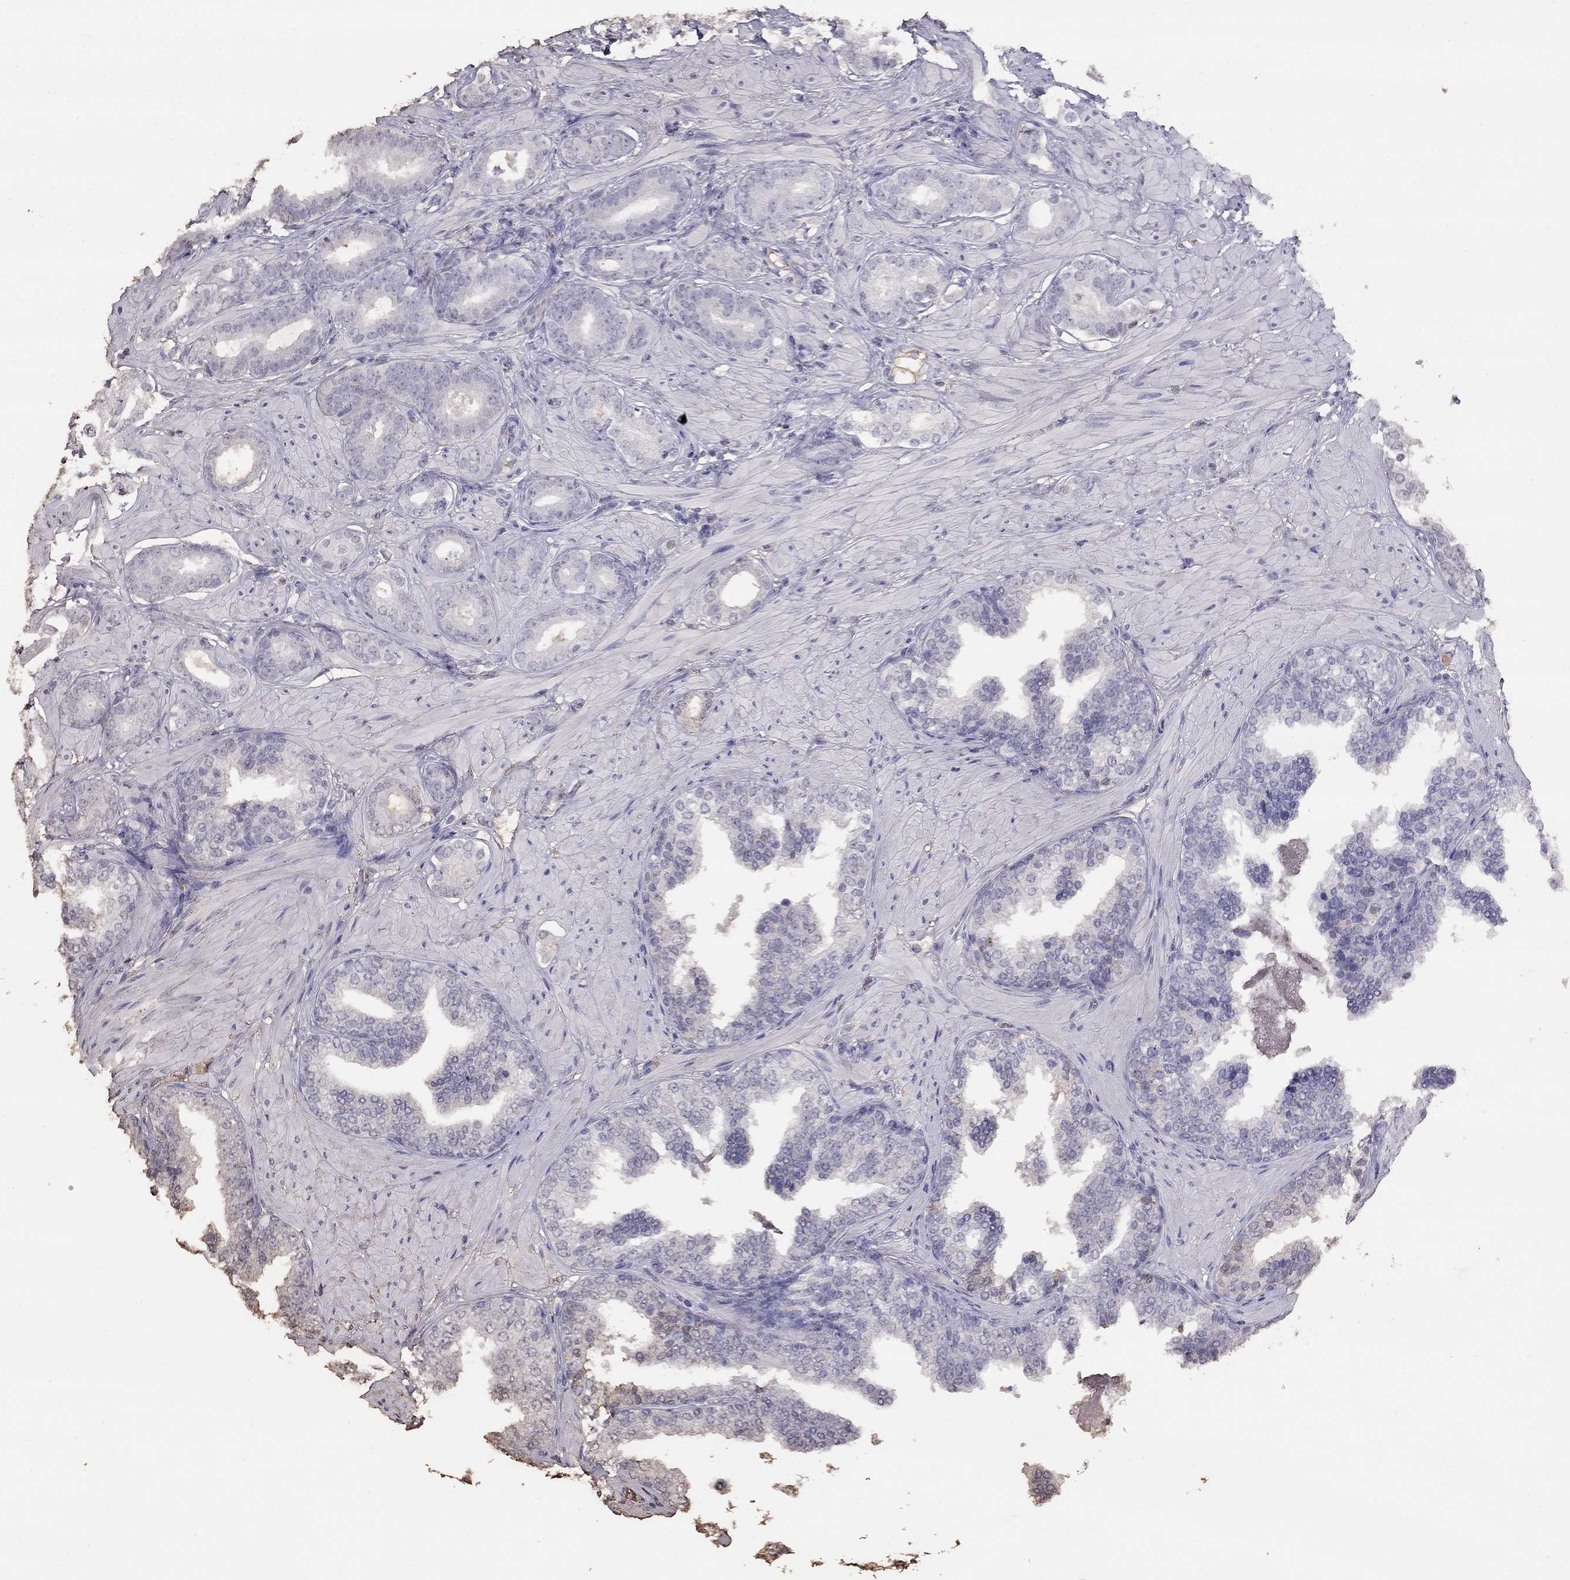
{"staining": {"intensity": "negative", "quantity": "none", "location": "none"}, "tissue": "prostate cancer", "cell_type": "Tumor cells", "image_type": "cancer", "snomed": [{"axis": "morphology", "description": "Adenocarcinoma, Low grade"}, {"axis": "topography", "description": "Prostate"}], "caption": "Tumor cells are negative for brown protein staining in prostate cancer.", "gene": "SUN3", "patient": {"sex": "male", "age": 60}}